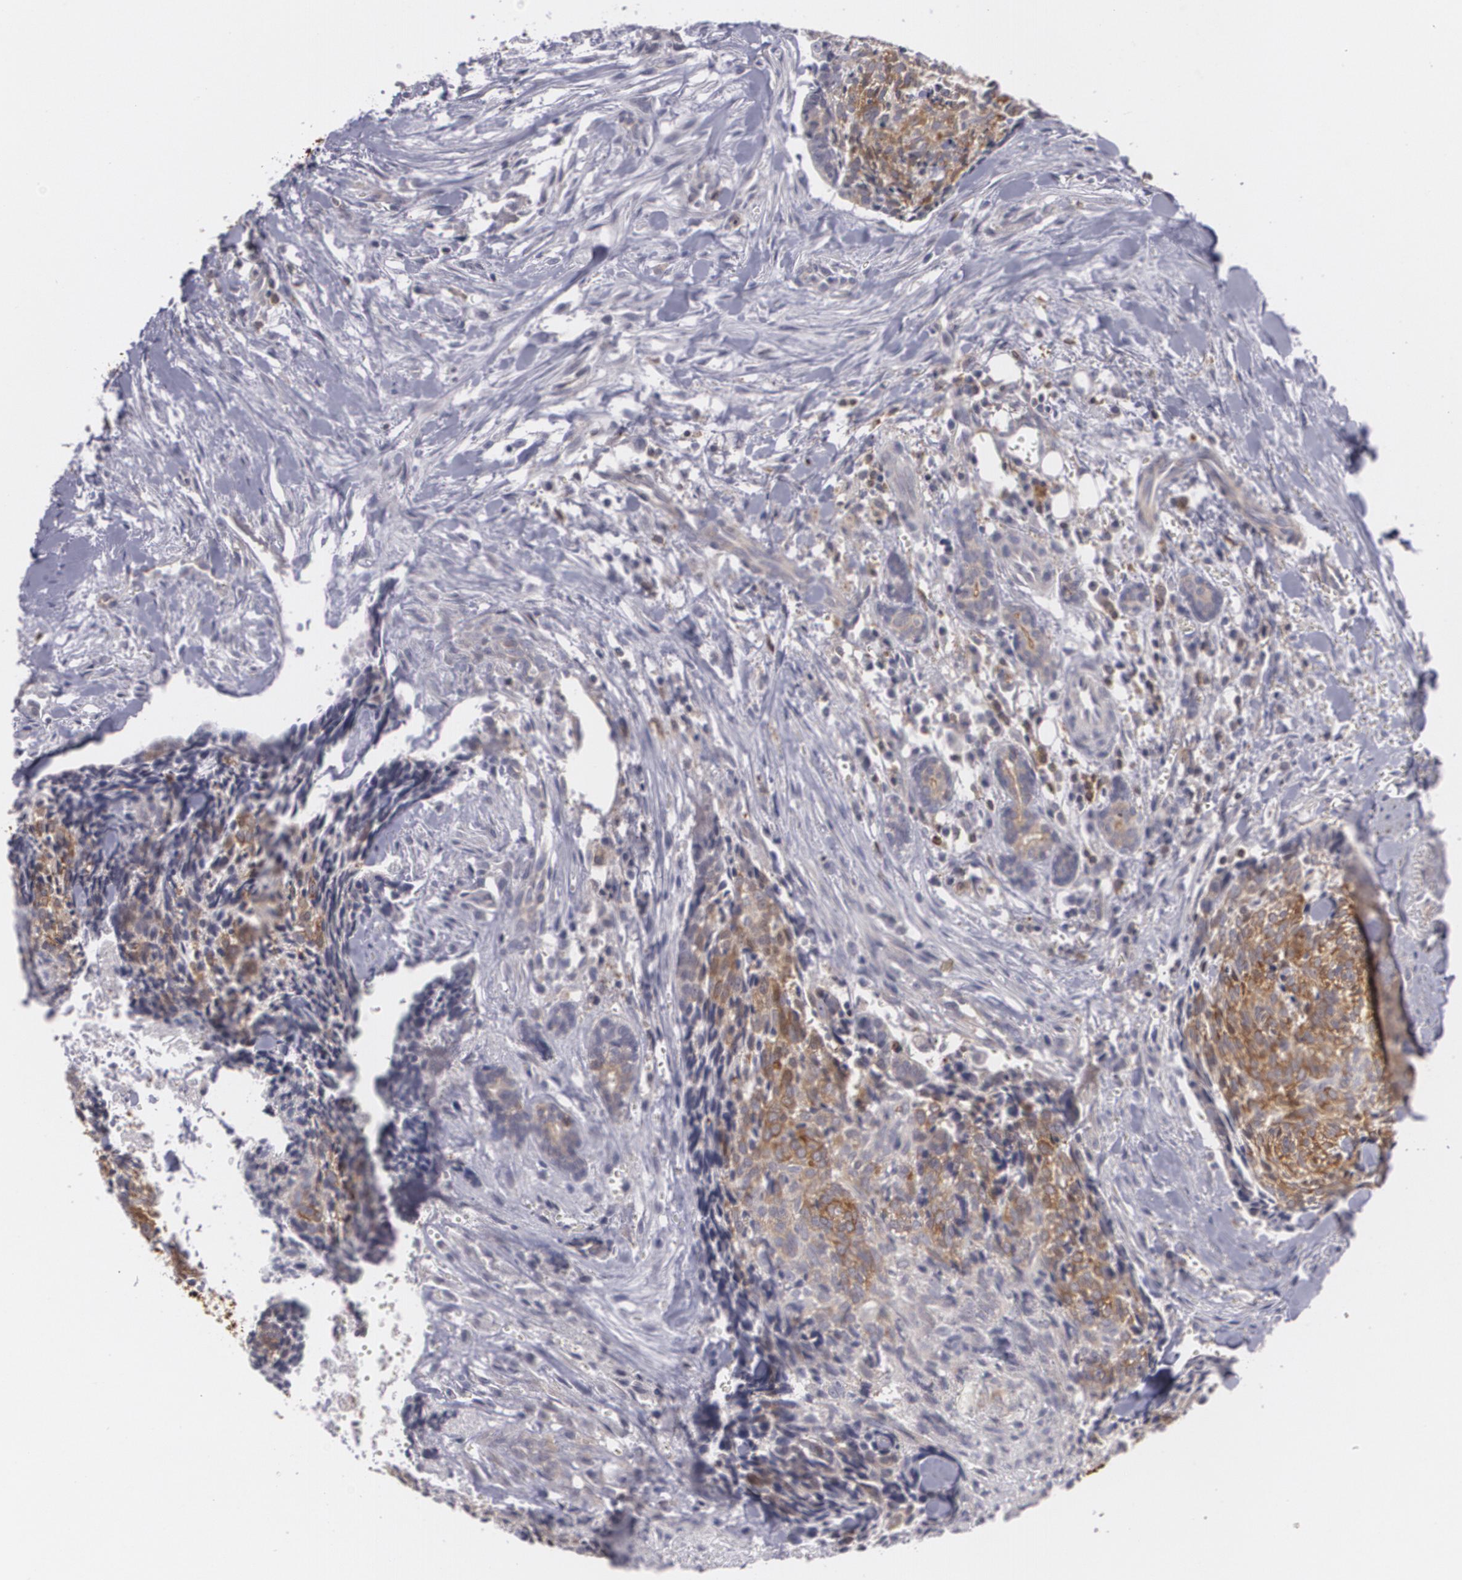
{"staining": {"intensity": "weak", "quantity": ">75%", "location": "cytoplasmic/membranous"}, "tissue": "head and neck cancer", "cell_type": "Tumor cells", "image_type": "cancer", "snomed": [{"axis": "morphology", "description": "Squamous cell carcinoma, NOS"}, {"axis": "topography", "description": "Salivary gland"}, {"axis": "topography", "description": "Head-Neck"}], "caption": "Squamous cell carcinoma (head and neck) stained with a brown dye exhibits weak cytoplasmic/membranous positive staining in approximately >75% of tumor cells.", "gene": "BIN1", "patient": {"sex": "male", "age": 70}}